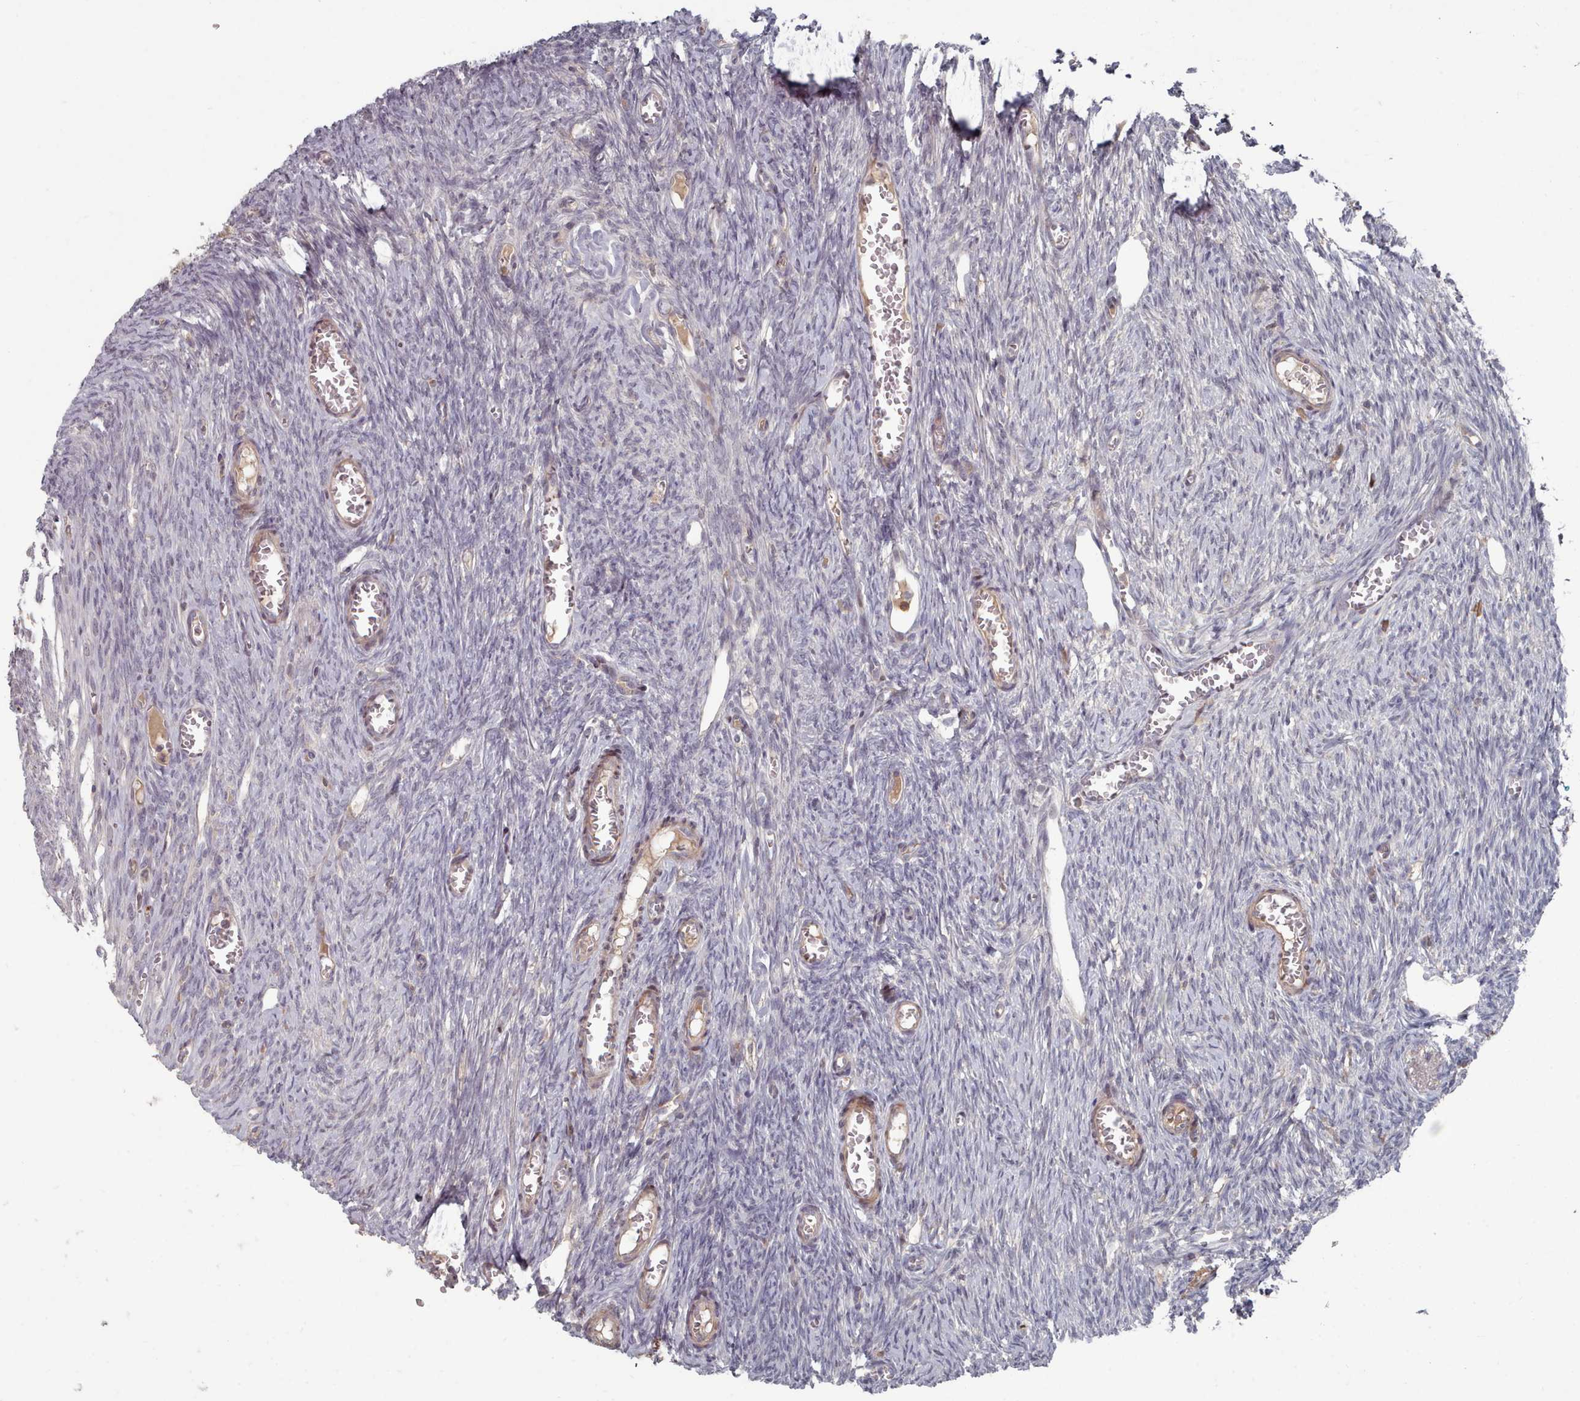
{"staining": {"intensity": "negative", "quantity": "none", "location": "none"}, "tissue": "ovary", "cell_type": "Ovarian stroma cells", "image_type": "normal", "snomed": [{"axis": "morphology", "description": "Normal tissue, NOS"}, {"axis": "topography", "description": "Ovary"}], "caption": "High power microscopy image of an immunohistochemistry photomicrograph of benign ovary, revealing no significant positivity in ovarian stroma cells. (DAB IHC, high magnification).", "gene": "COL8A2", "patient": {"sex": "female", "age": 44}}